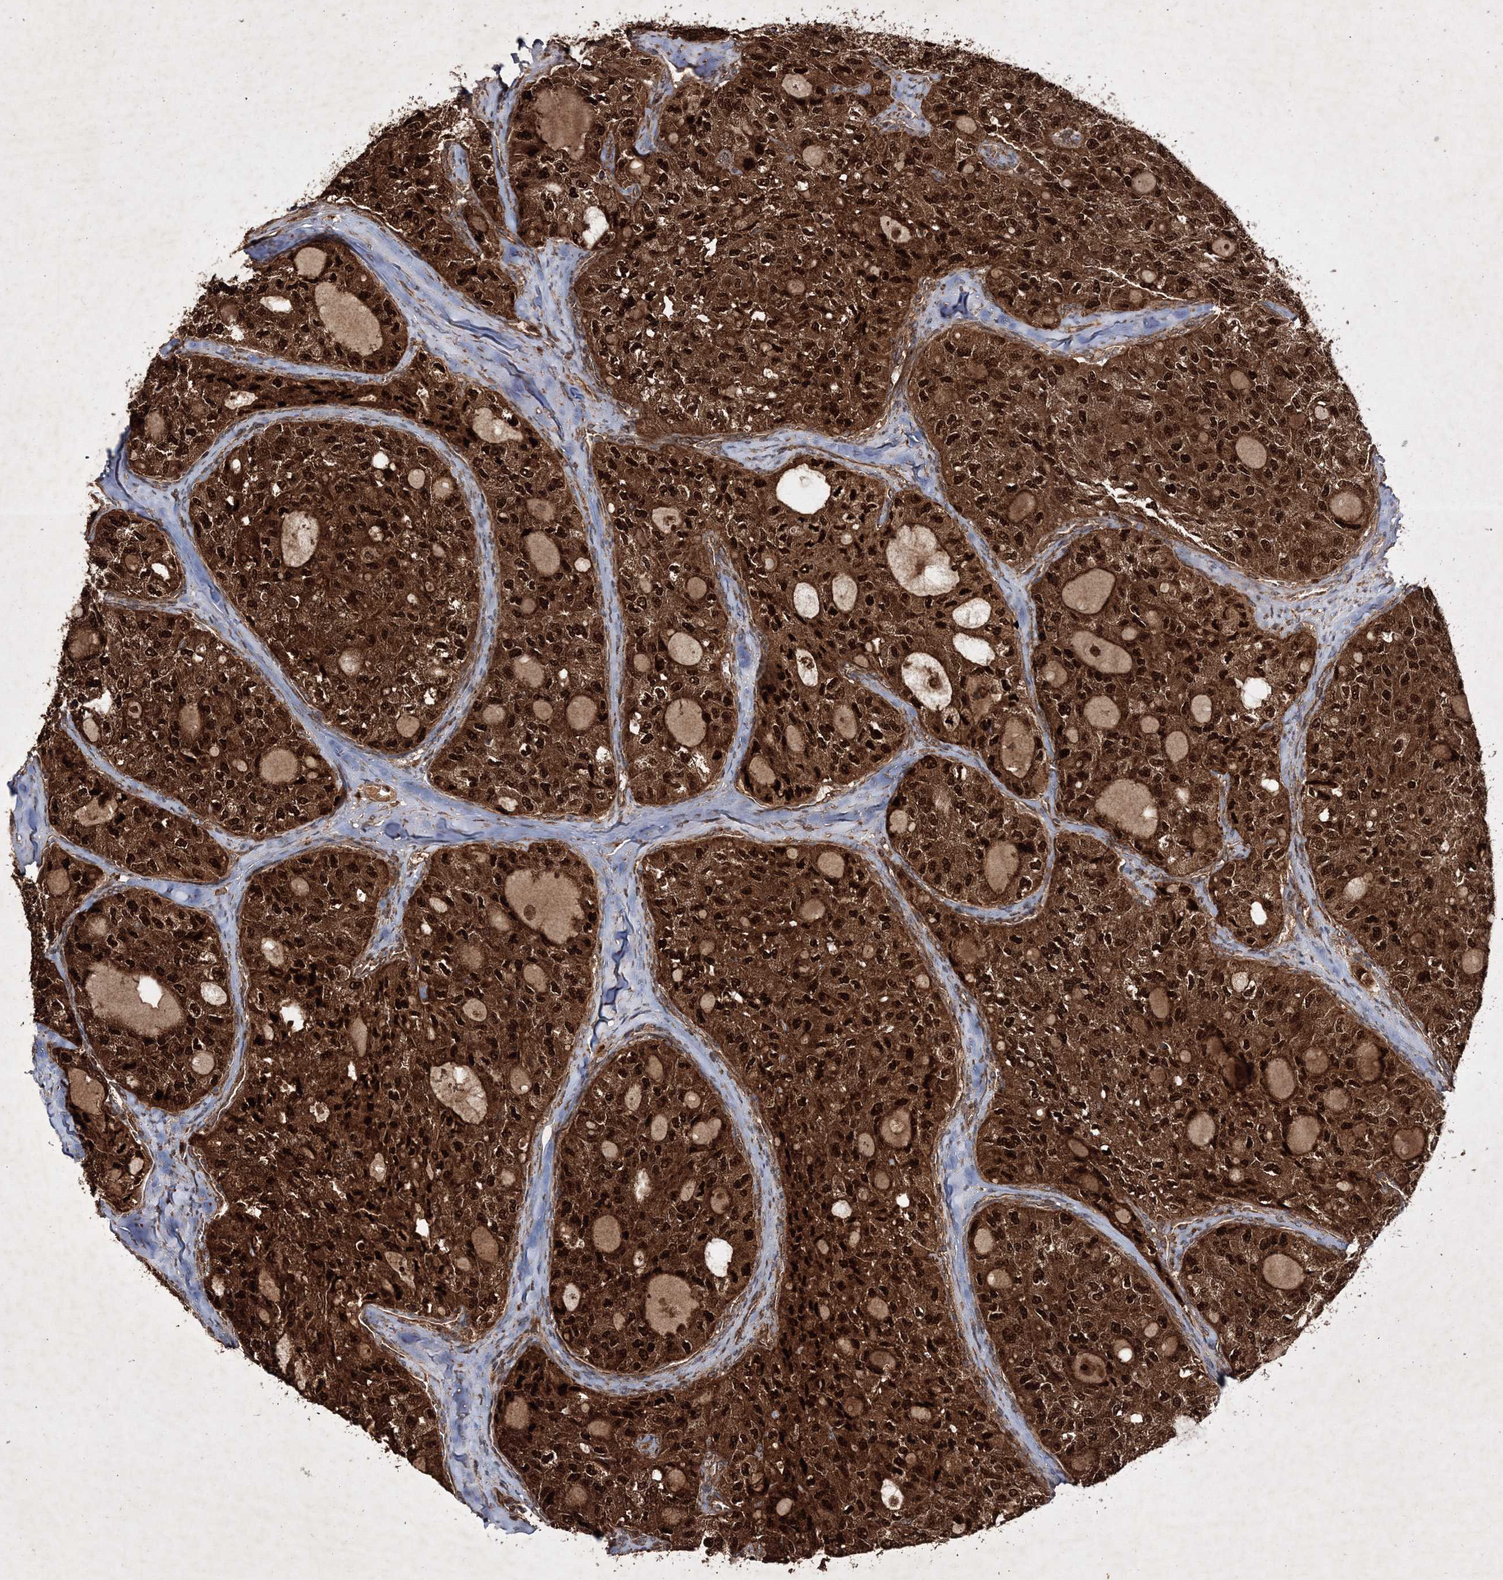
{"staining": {"intensity": "strong", "quantity": ">75%", "location": "cytoplasmic/membranous,nuclear"}, "tissue": "thyroid cancer", "cell_type": "Tumor cells", "image_type": "cancer", "snomed": [{"axis": "morphology", "description": "Follicular adenoma carcinoma, NOS"}, {"axis": "topography", "description": "Thyroid gland"}], "caption": "A histopathology image of human thyroid cancer stained for a protein displays strong cytoplasmic/membranous and nuclear brown staining in tumor cells. (DAB IHC with brightfield microscopy, high magnification).", "gene": "DNAJC13", "patient": {"sex": "male", "age": 75}}